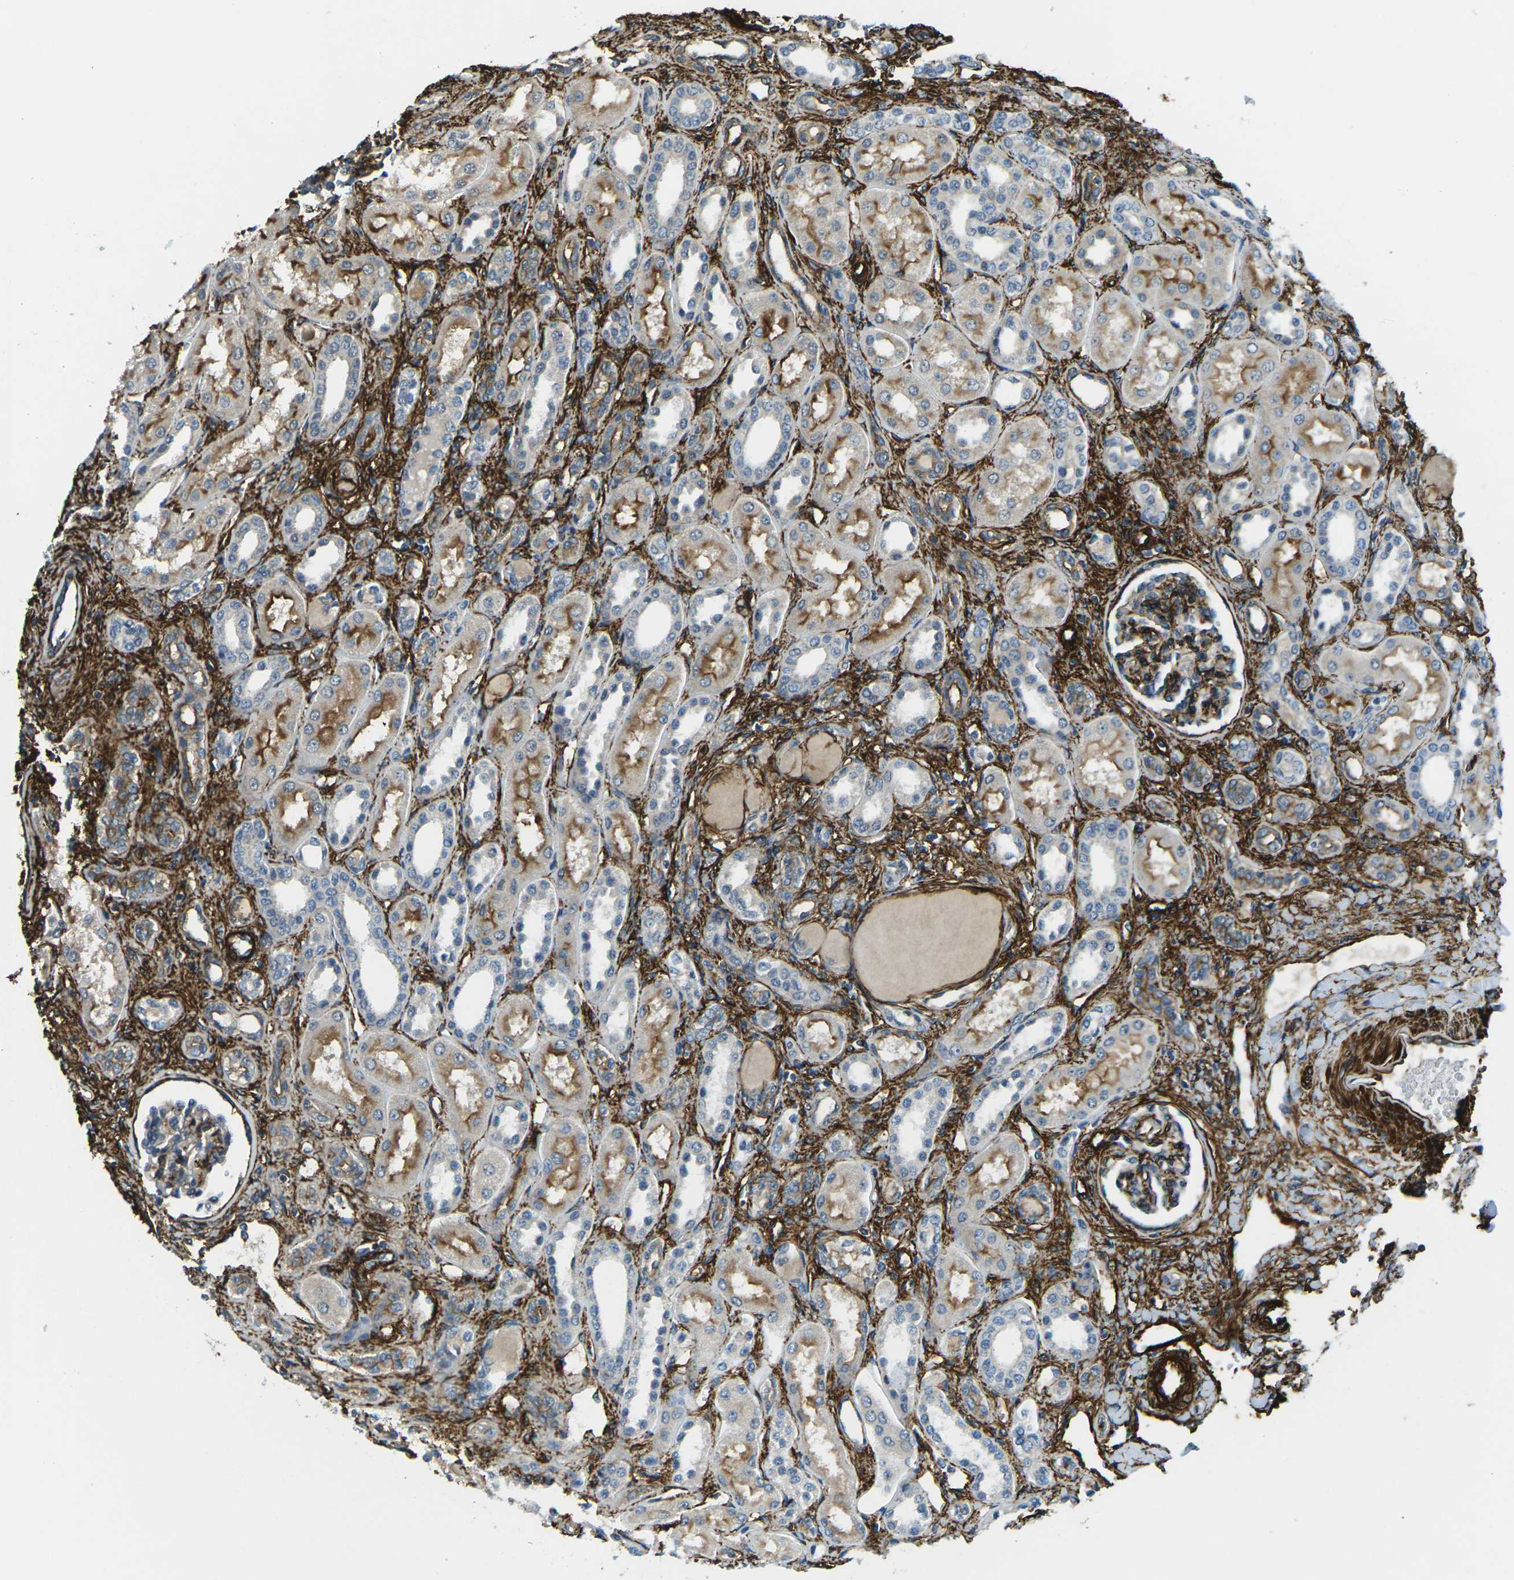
{"staining": {"intensity": "strong", "quantity": "25%-75%", "location": "cytoplasmic/membranous"}, "tissue": "kidney", "cell_type": "Cells in glomeruli", "image_type": "normal", "snomed": [{"axis": "morphology", "description": "Normal tissue, NOS"}, {"axis": "topography", "description": "Kidney"}], "caption": "Protein expression analysis of benign human kidney reveals strong cytoplasmic/membranous positivity in approximately 25%-75% of cells in glomeruli.", "gene": "GRAMD1C", "patient": {"sex": "male", "age": 7}}